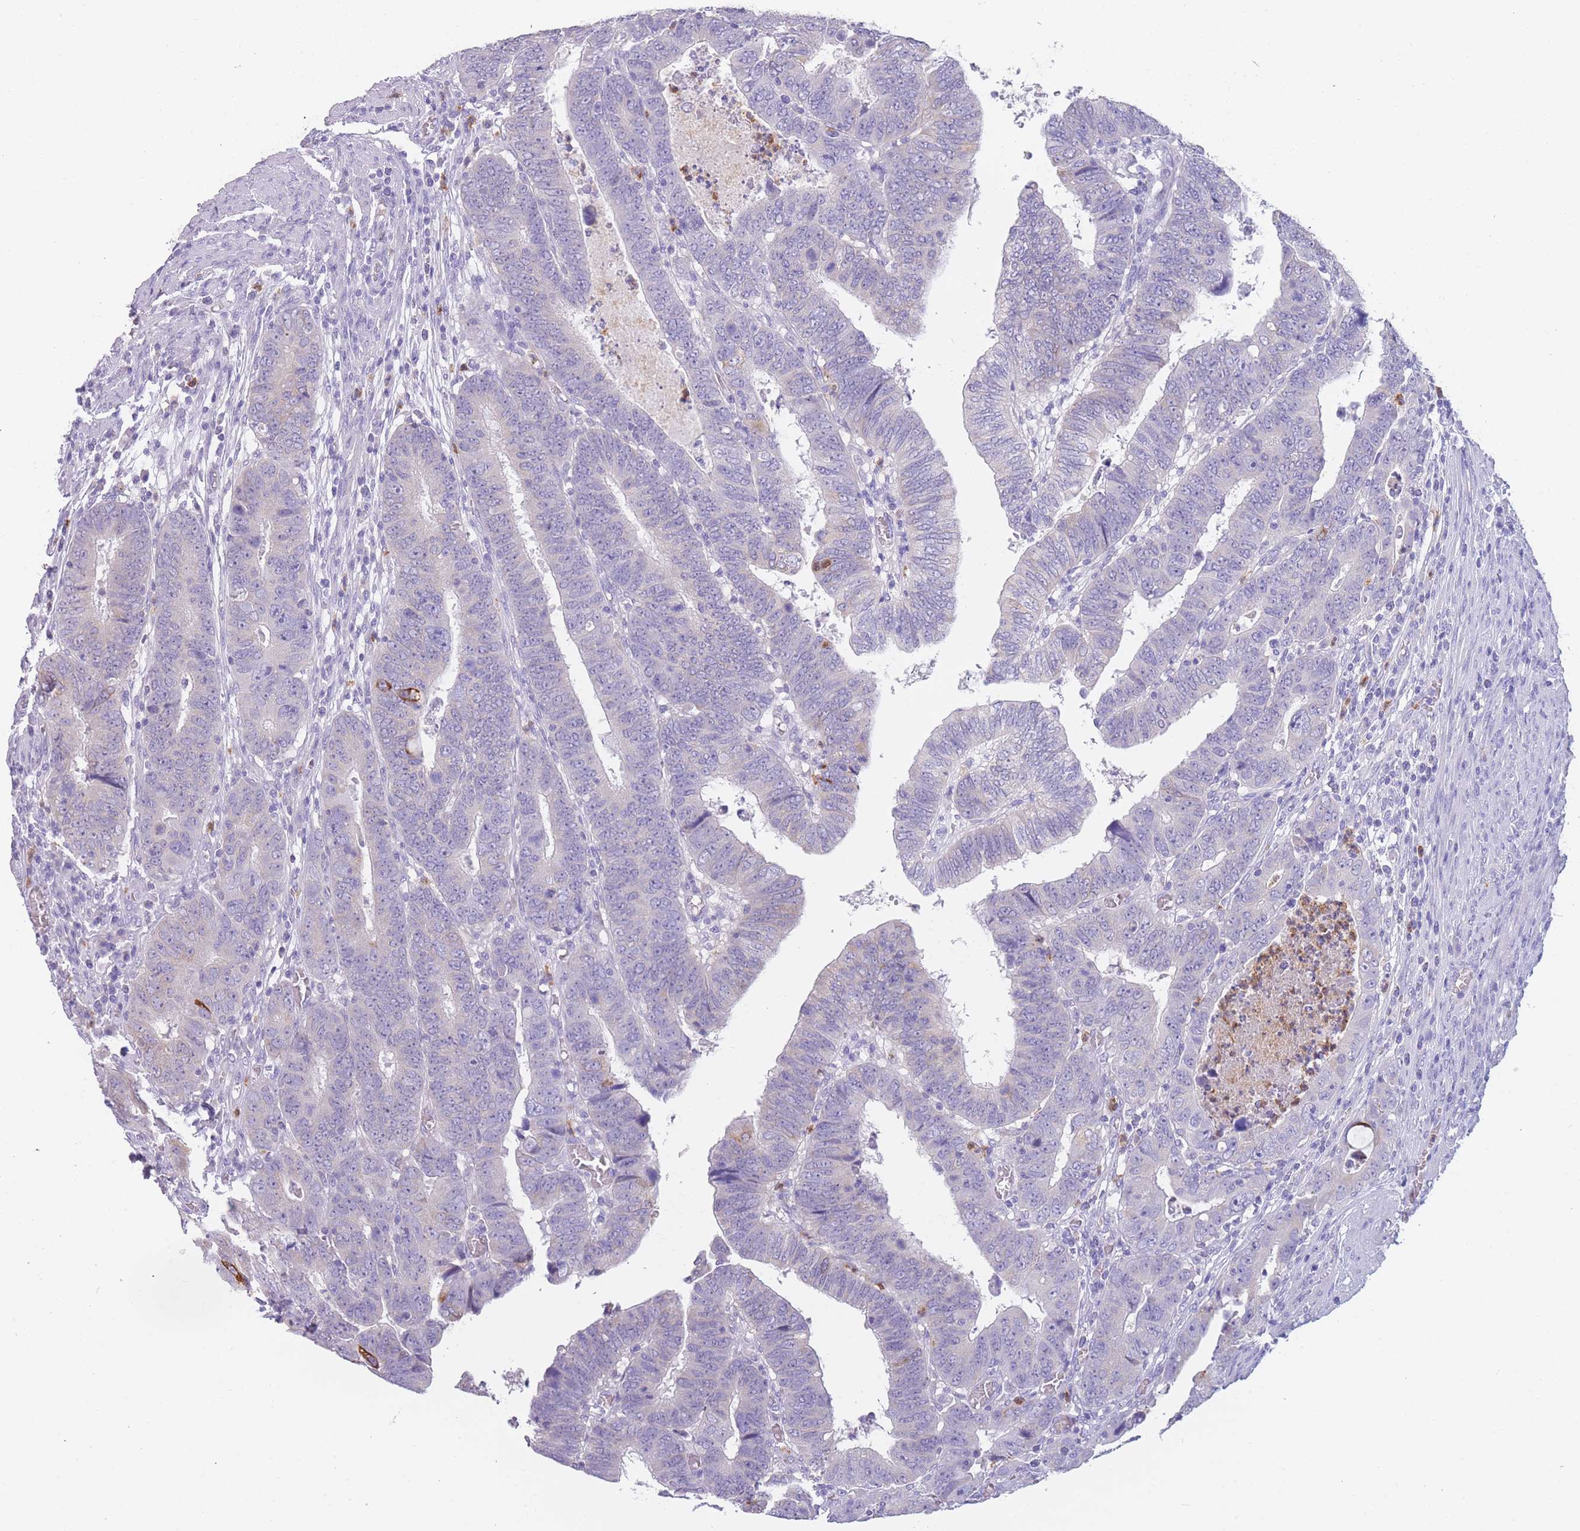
{"staining": {"intensity": "moderate", "quantity": "<25%", "location": "cytoplasmic/membranous"}, "tissue": "colorectal cancer", "cell_type": "Tumor cells", "image_type": "cancer", "snomed": [{"axis": "morphology", "description": "Normal tissue, NOS"}, {"axis": "morphology", "description": "Adenocarcinoma, NOS"}, {"axis": "topography", "description": "Rectum"}], "caption": "This is an image of immunohistochemistry (IHC) staining of colorectal cancer (adenocarcinoma), which shows moderate positivity in the cytoplasmic/membranous of tumor cells.", "gene": "ZNF627", "patient": {"sex": "female", "age": 65}}